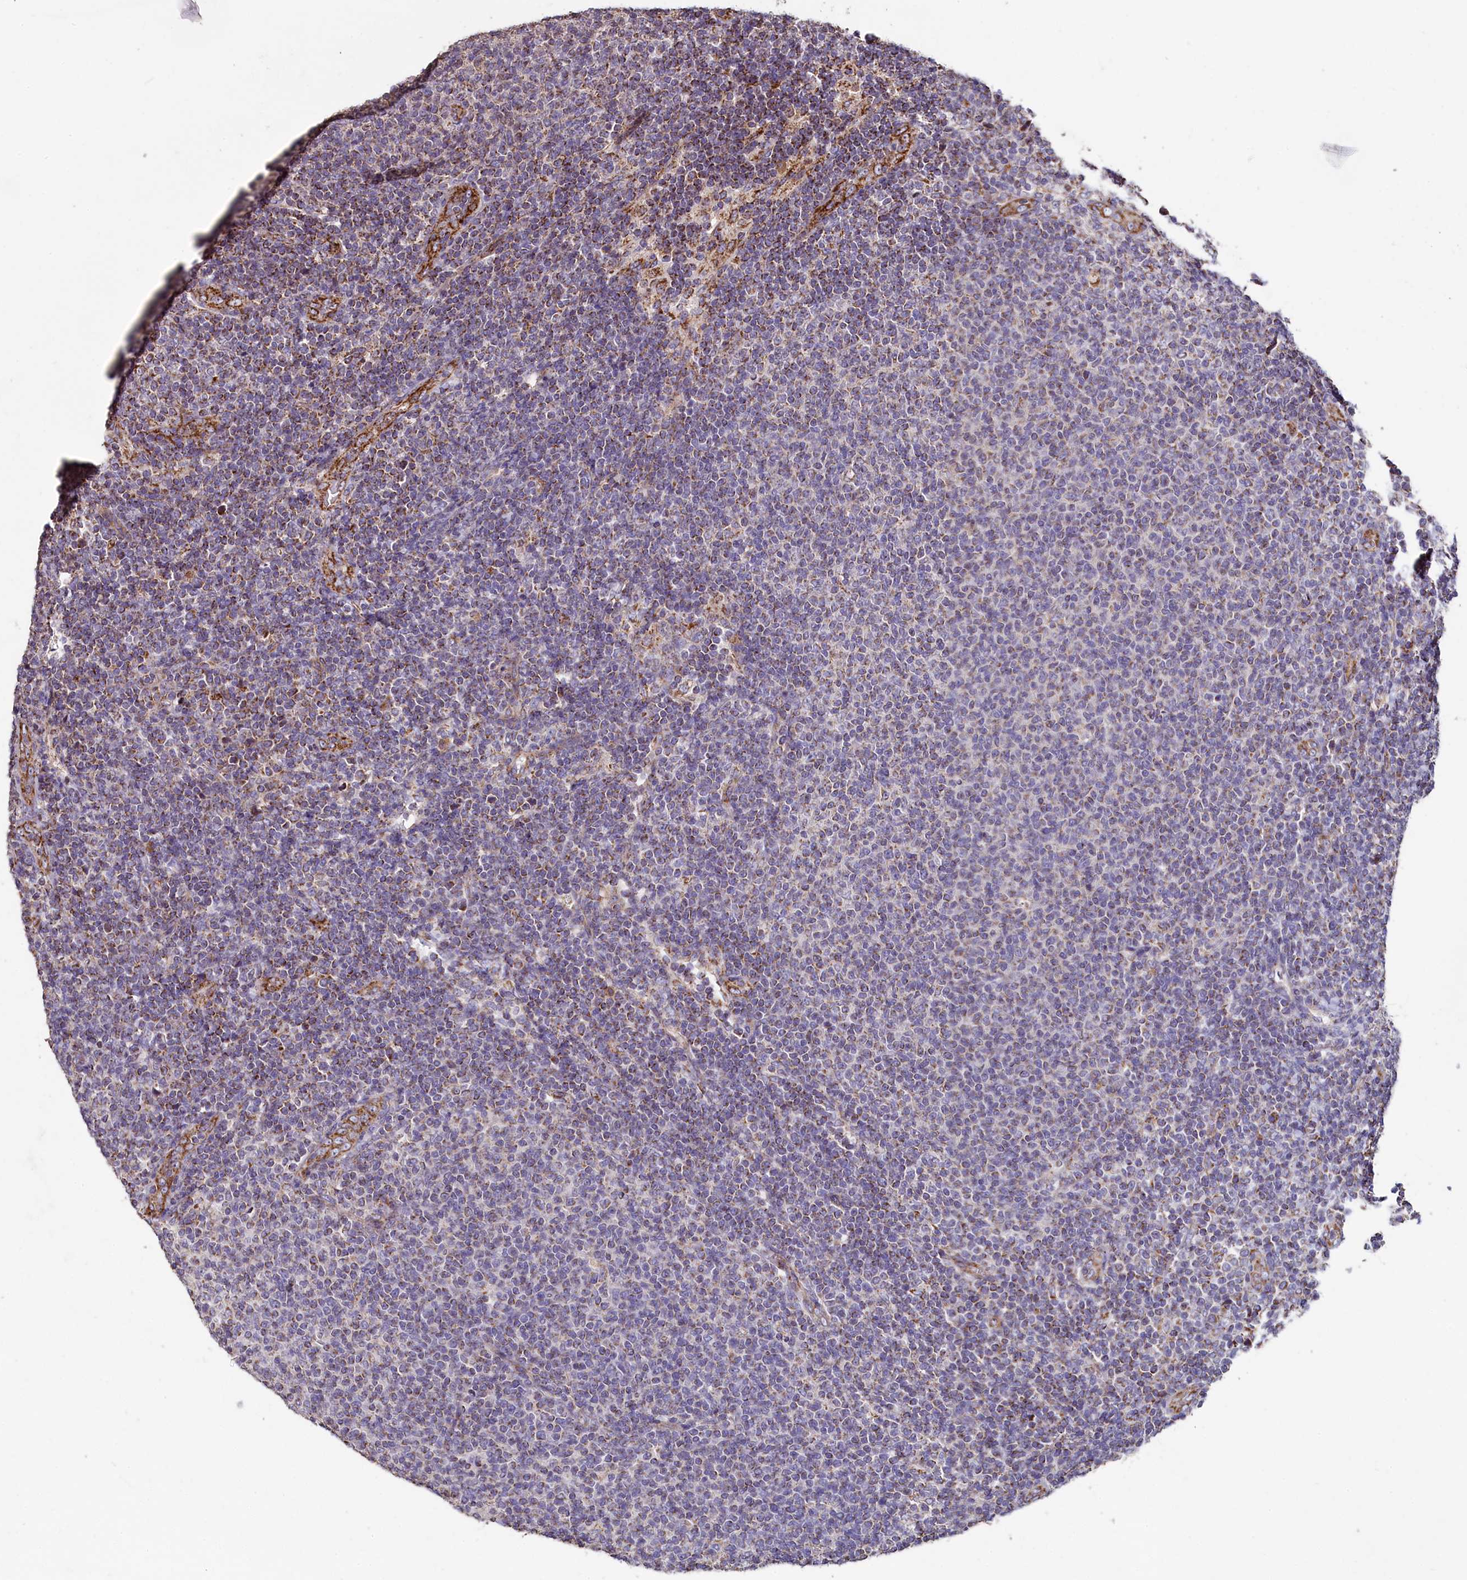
{"staining": {"intensity": "weak", "quantity": "25%-75%", "location": "cytoplasmic/membranous"}, "tissue": "lymphoma", "cell_type": "Tumor cells", "image_type": "cancer", "snomed": [{"axis": "morphology", "description": "Malignant lymphoma, non-Hodgkin's type, Low grade"}, {"axis": "topography", "description": "Lymph node"}], "caption": "Approximately 25%-75% of tumor cells in low-grade malignant lymphoma, non-Hodgkin's type reveal weak cytoplasmic/membranous protein expression as visualized by brown immunohistochemical staining.", "gene": "COQ9", "patient": {"sex": "male", "age": 66}}